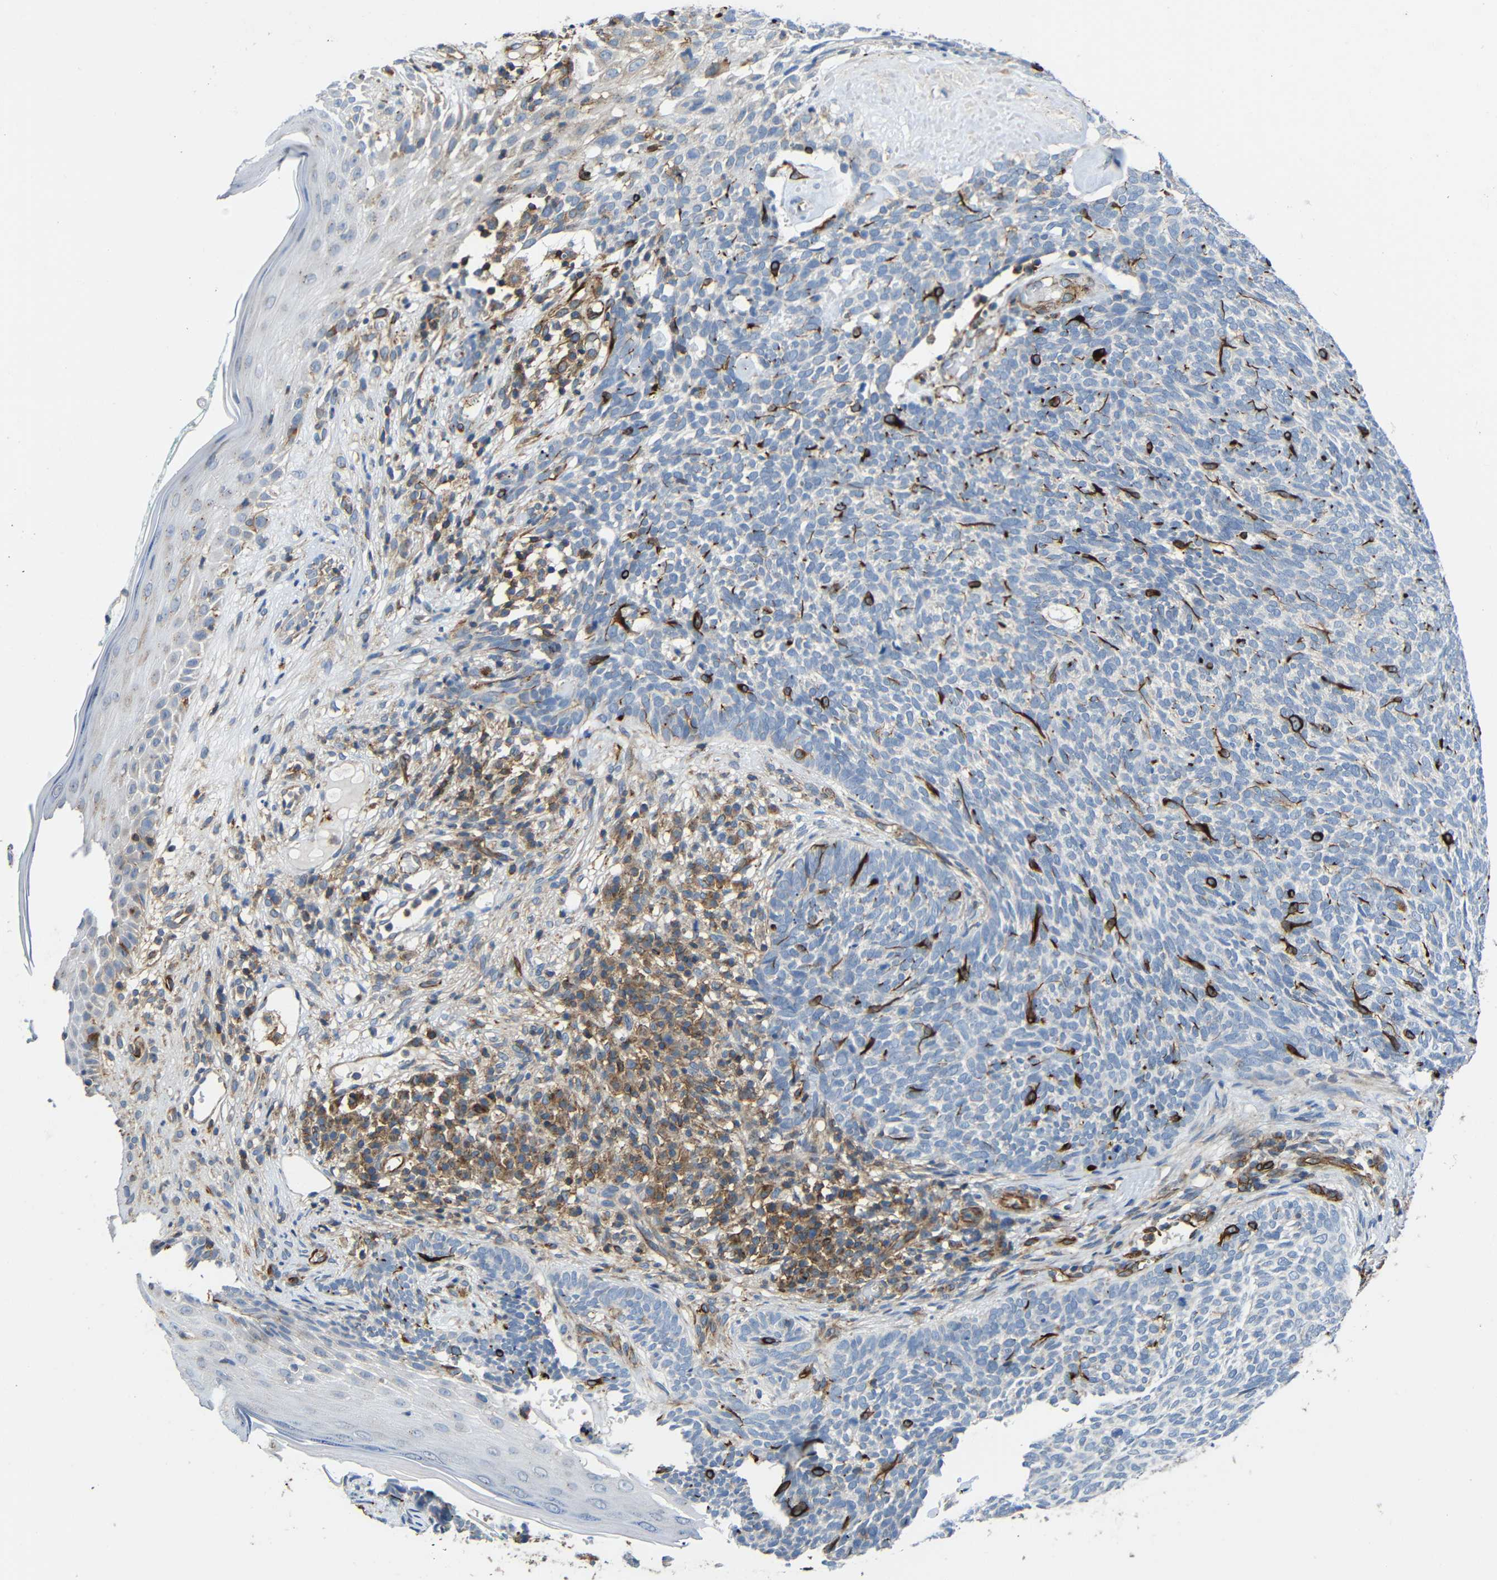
{"staining": {"intensity": "moderate", "quantity": "<25%", "location": "cytoplasmic/membranous"}, "tissue": "skin cancer", "cell_type": "Tumor cells", "image_type": "cancer", "snomed": [{"axis": "morphology", "description": "Basal cell carcinoma"}, {"axis": "topography", "description": "Skin"}], "caption": "An image of human skin cancer (basal cell carcinoma) stained for a protein shows moderate cytoplasmic/membranous brown staining in tumor cells.", "gene": "IGSF10", "patient": {"sex": "female", "age": 84}}